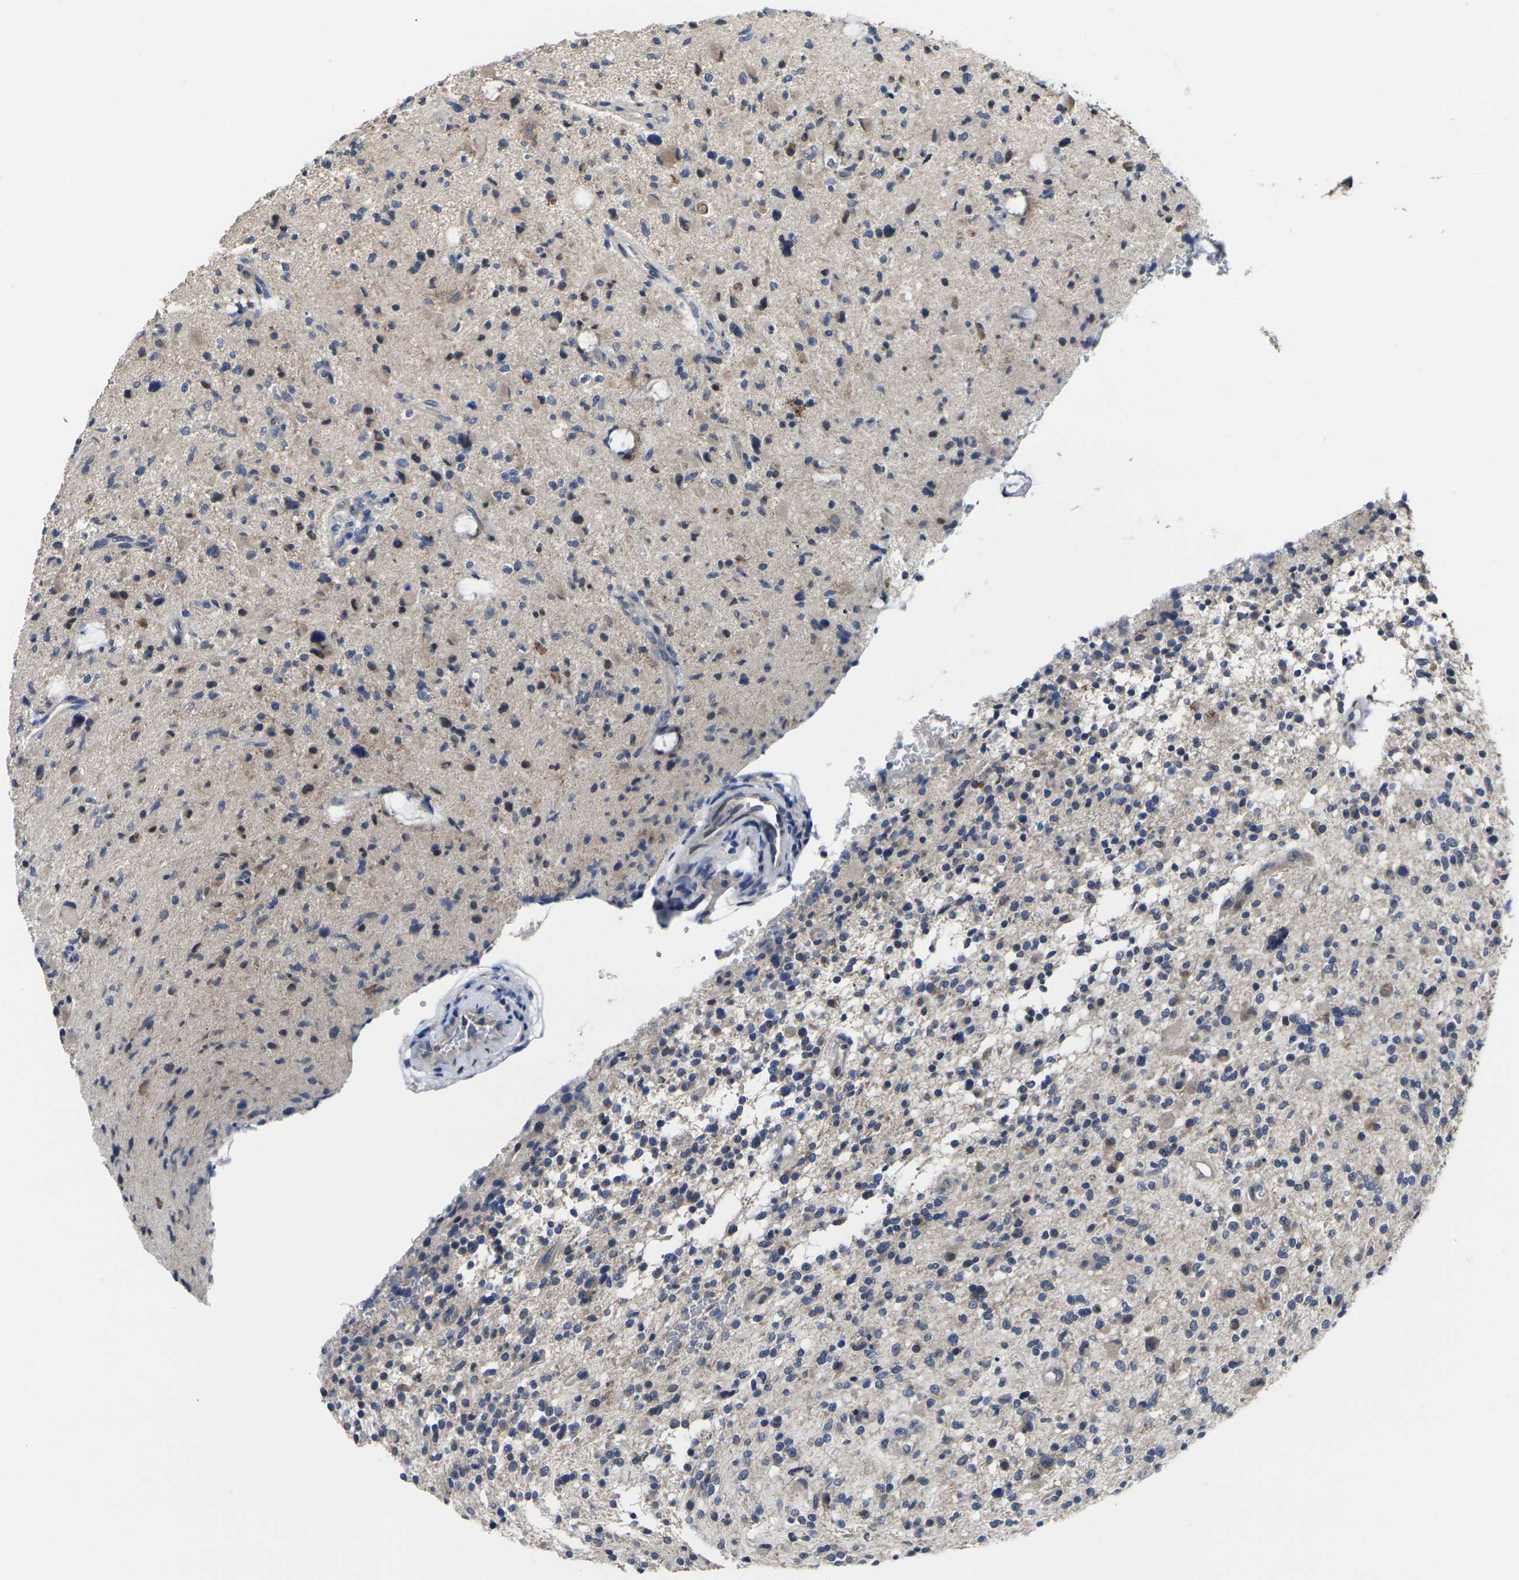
{"staining": {"intensity": "weak", "quantity": "<25%", "location": "cytoplasmic/membranous"}, "tissue": "glioma", "cell_type": "Tumor cells", "image_type": "cancer", "snomed": [{"axis": "morphology", "description": "Glioma, malignant, High grade"}, {"axis": "topography", "description": "Brain"}], "caption": "Immunohistochemistry (IHC) of human glioma shows no expression in tumor cells.", "gene": "CYP2C8", "patient": {"sex": "male", "age": 48}}